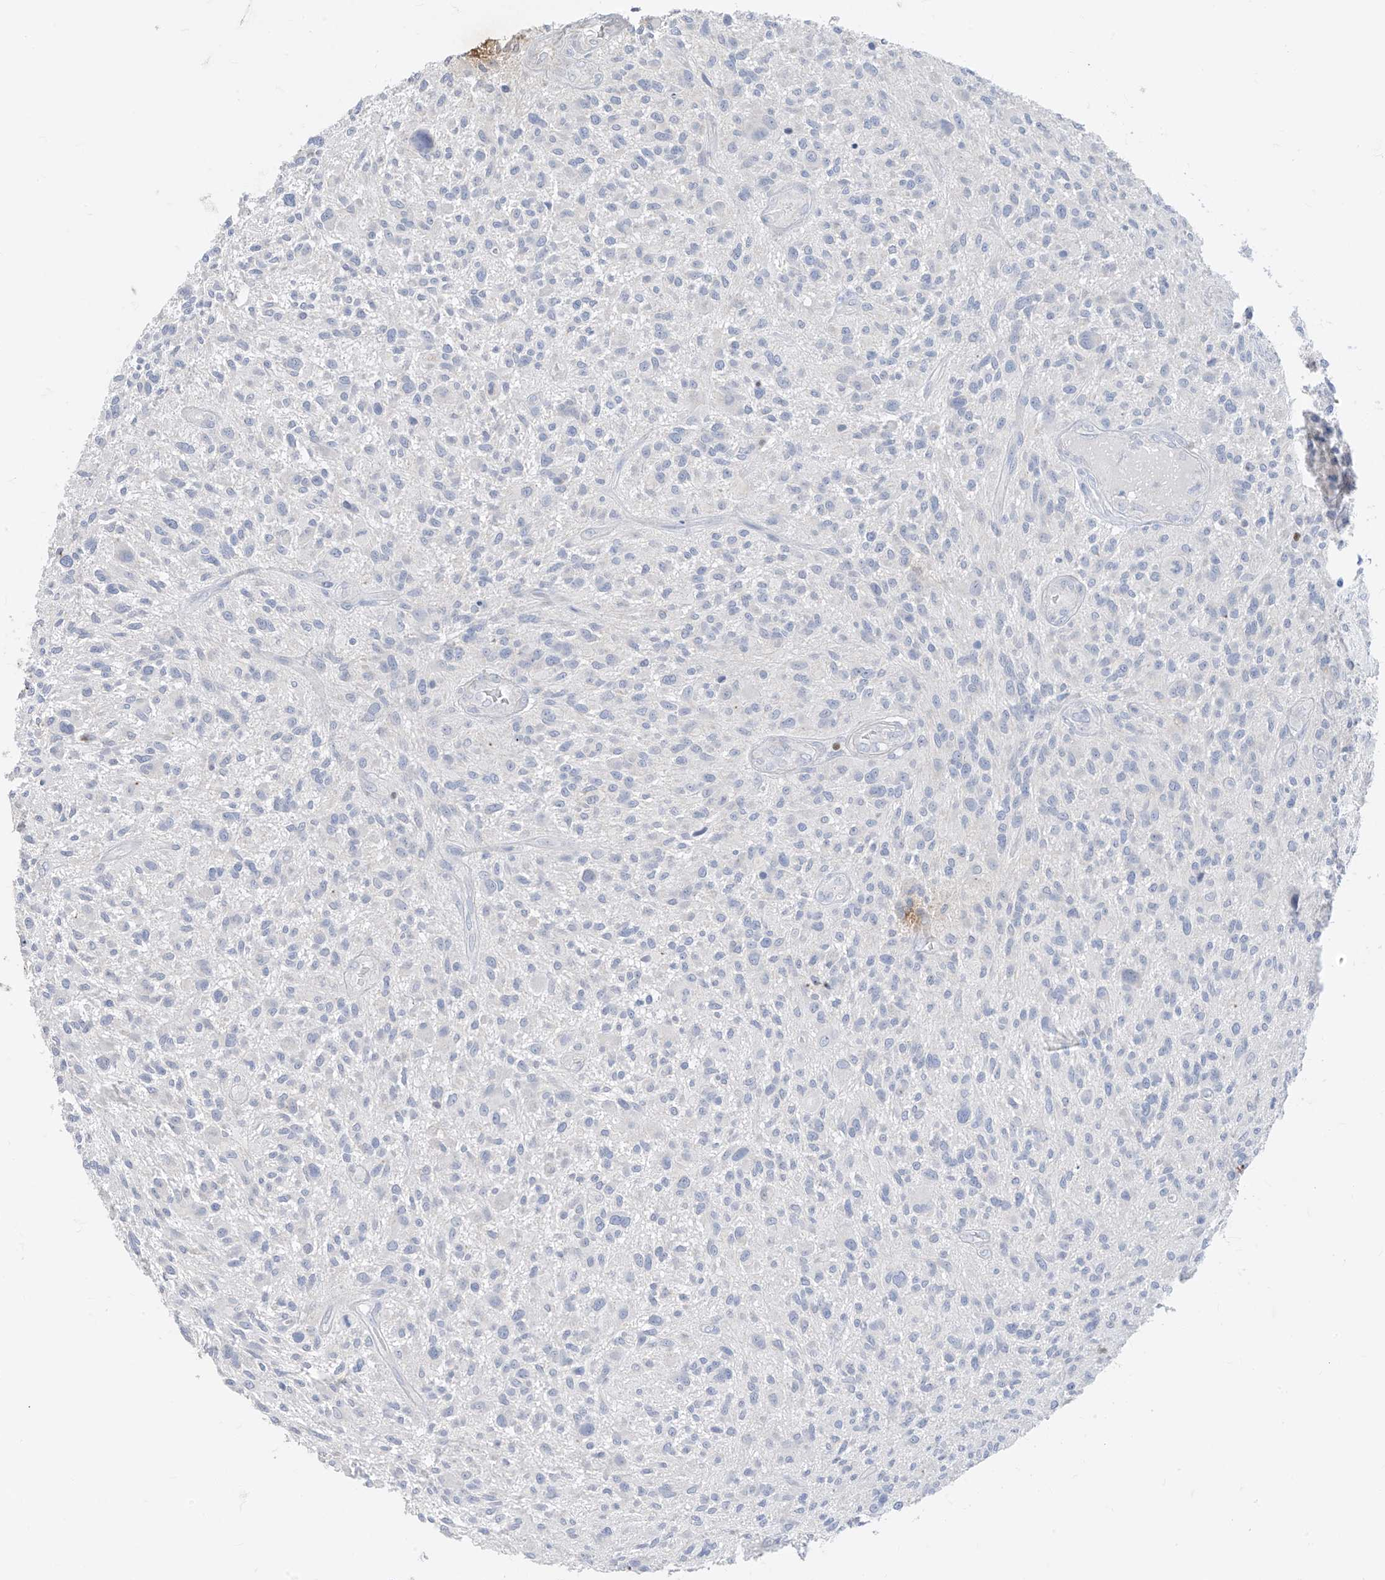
{"staining": {"intensity": "negative", "quantity": "none", "location": "none"}, "tissue": "glioma", "cell_type": "Tumor cells", "image_type": "cancer", "snomed": [{"axis": "morphology", "description": "Glioma, malignant, High grade"}, {"axis": "topography", "description": "Brain"}], "caption": "A photomicrograph of human glioma is negative for staining in tumor cells.", "gene": "TBX21", "patient": {"sex": "male", "age": 47}}